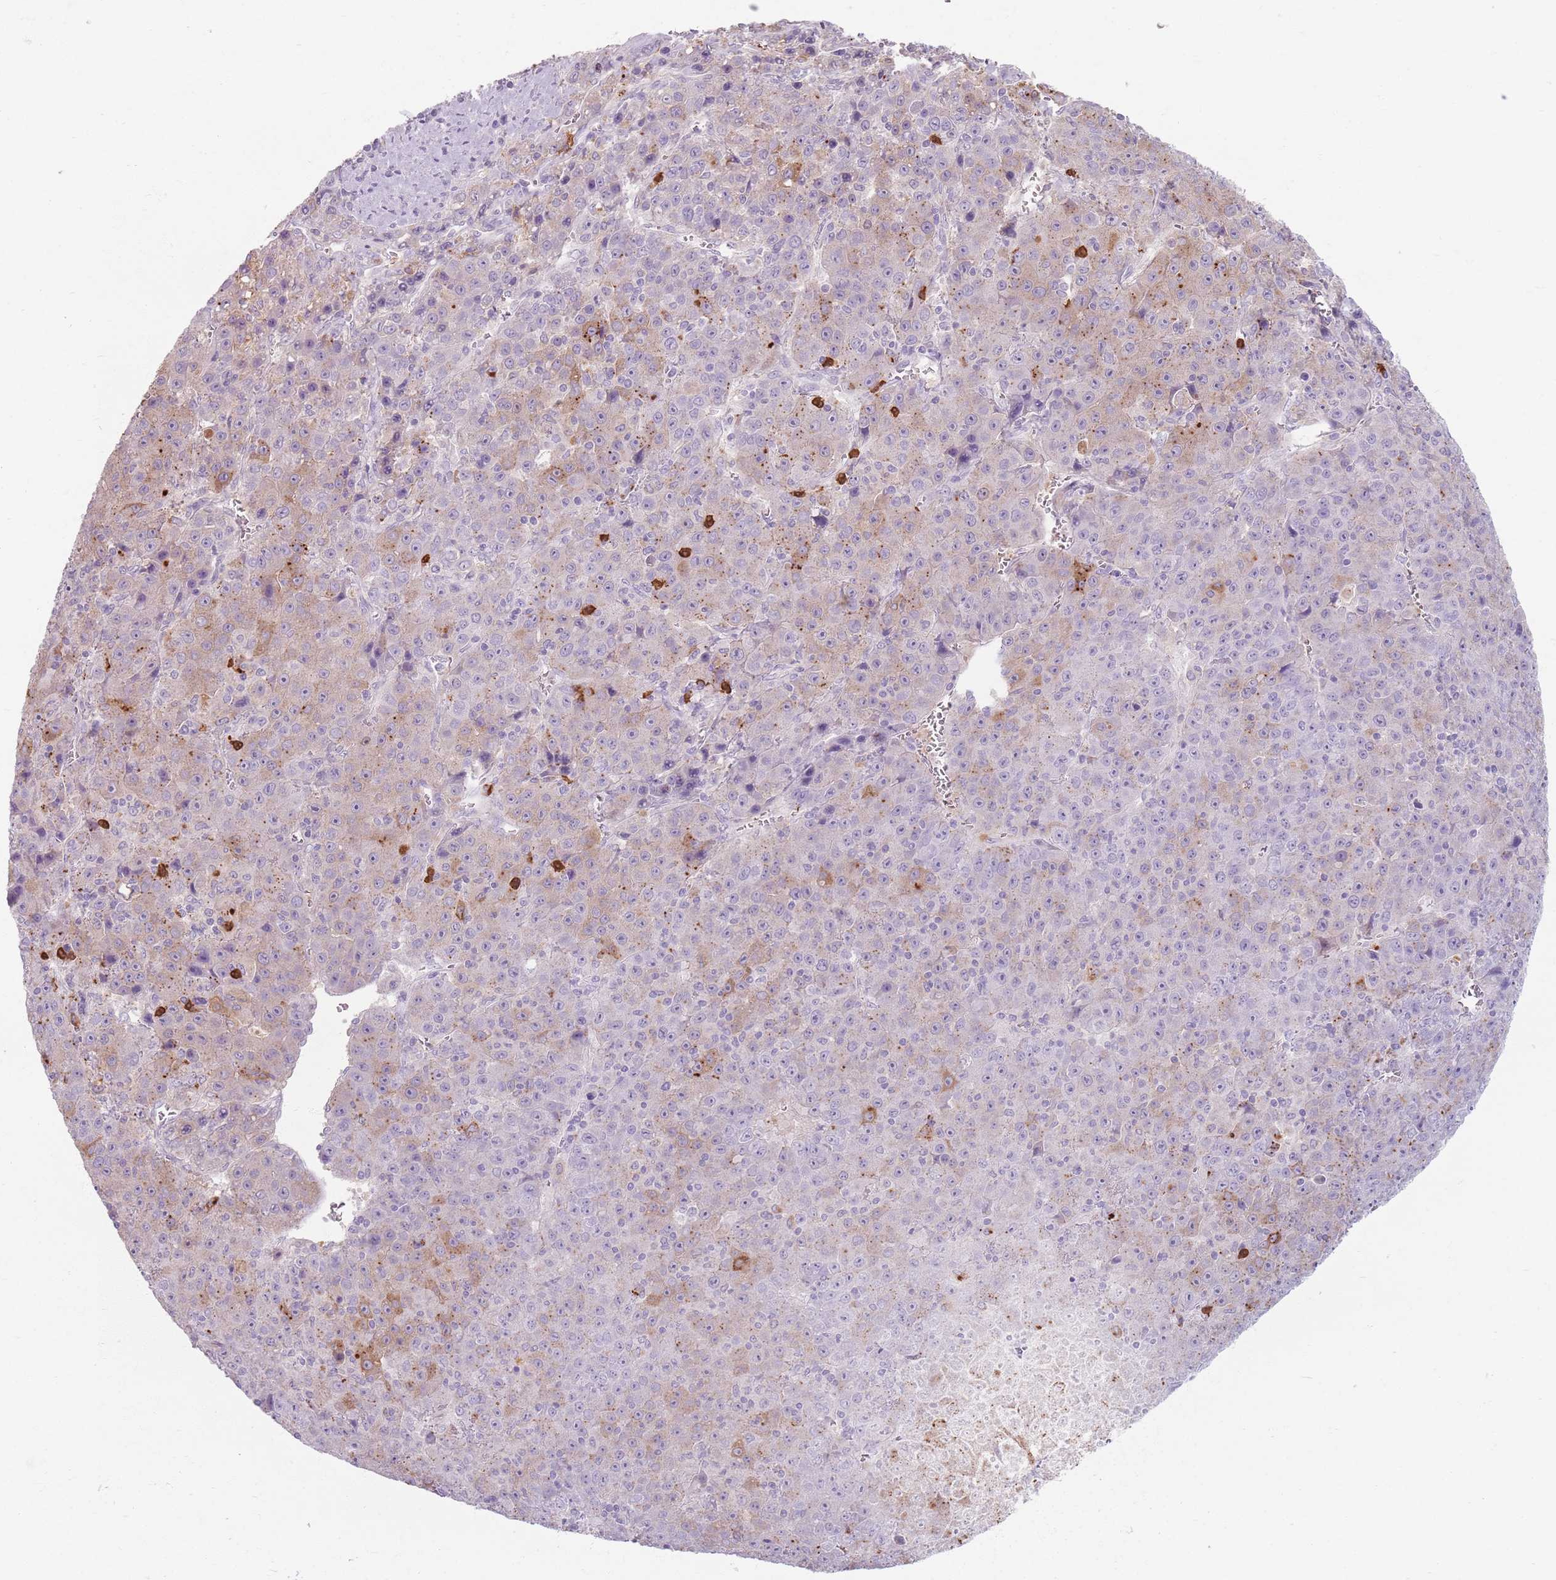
{"staining": {"intensity": "moderate", "quantity": "25%-75%", "location": "cytoplasmic/membranous"}, "tissue": "liver cancer", "cell_type": "Tumor cells", "image_type": "cancer", "snomed": [{"axis": "morphology", "description": "Carcinoma, Hepatocellular, NOS"}, {"axis": "topography", "description": "Liver"}], "caption": "Brown immunohistochemical staining in human liver cancer (hepatocellular carcinoma) exhibits moderate cytoplasmic/membranous staining in about 25%-75% of tumor cells. Nuclei are stained in blue.", "gene": "GDPGP1", "patient": {"sex": "female", "age": 53}}